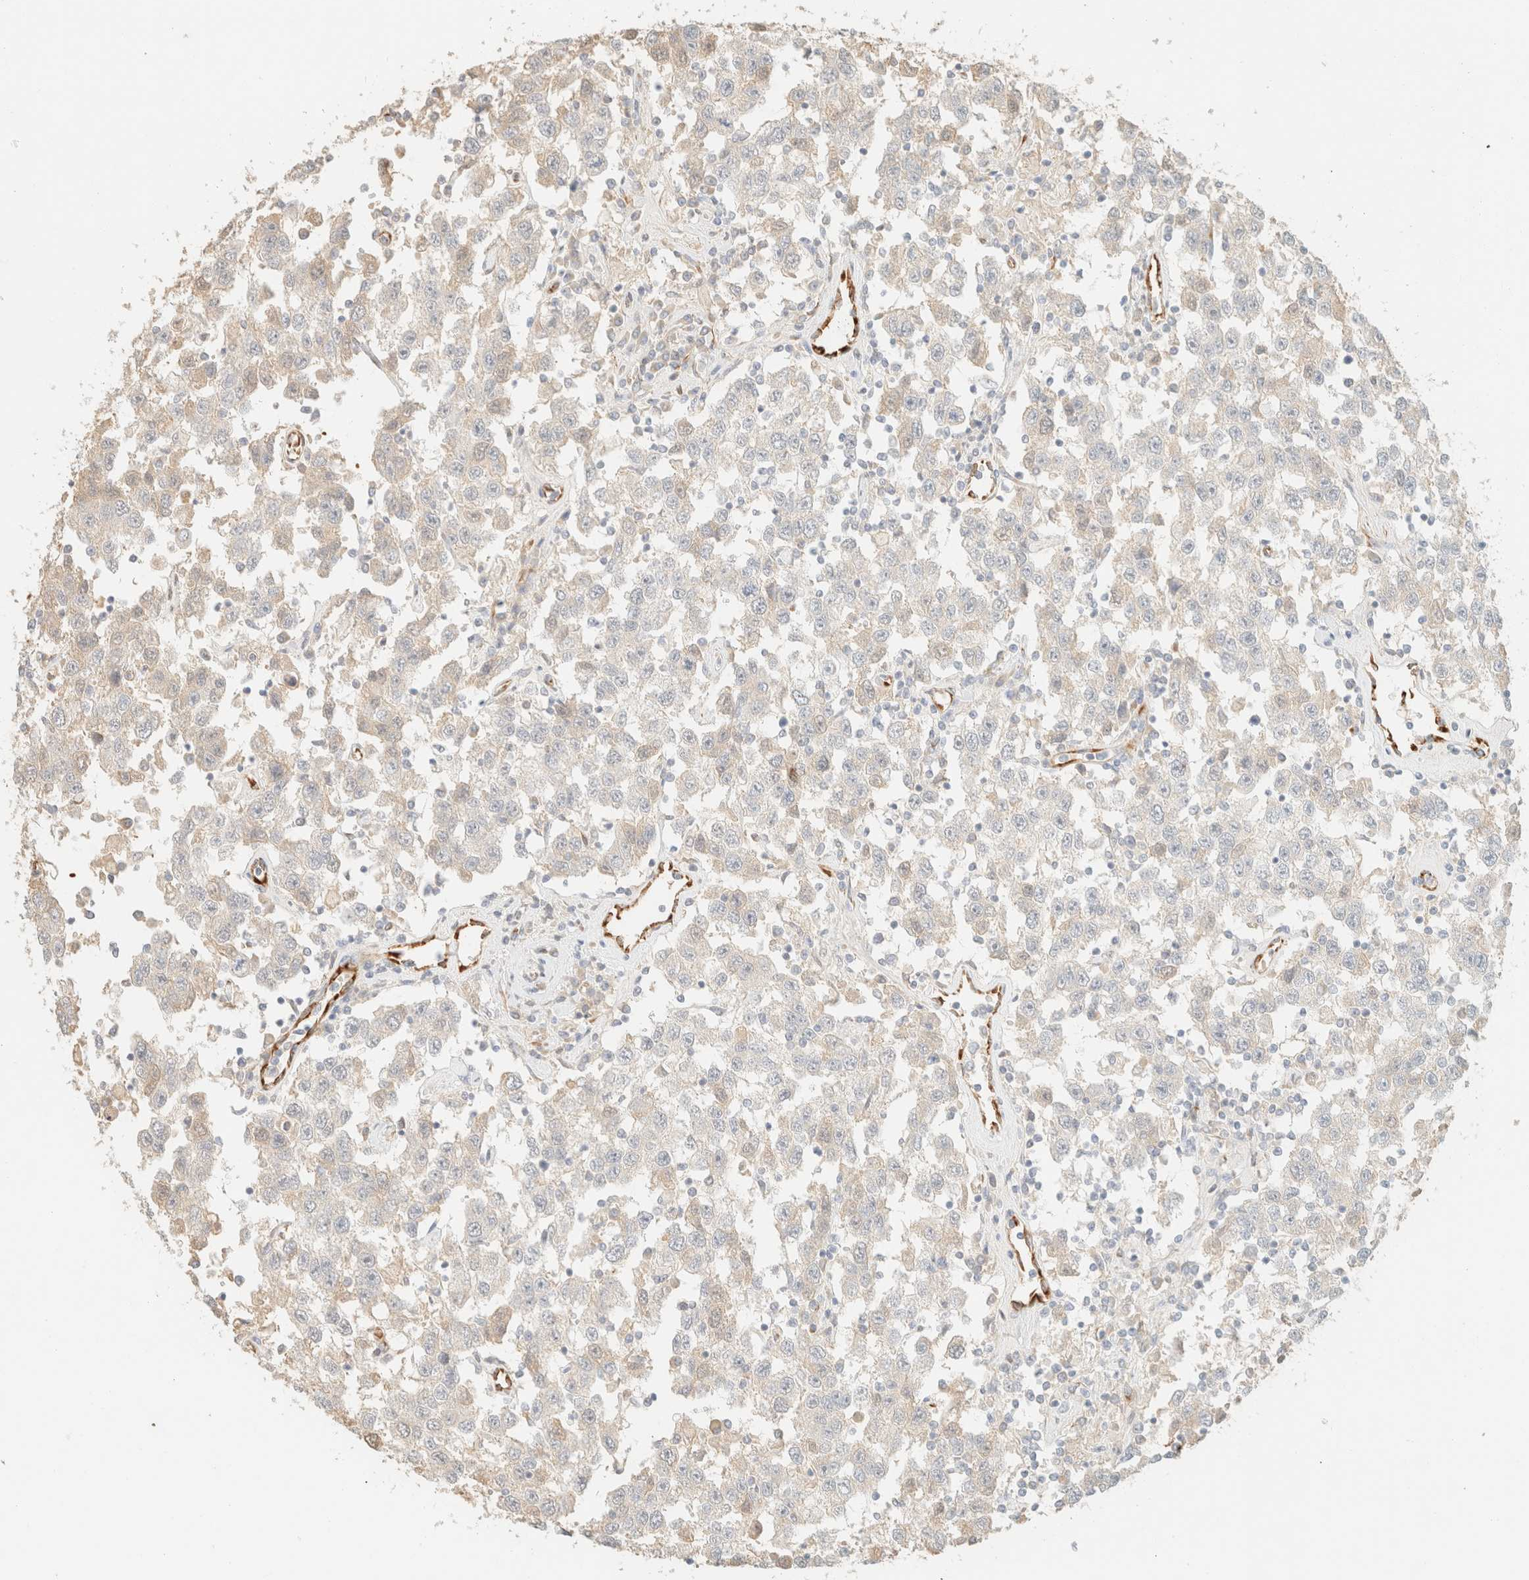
{"staining": {"intensity": "negative", "quantity": "none", "location": "none"}, "tissue": "testis cancer", "cell_type": "Tumor cells", "image_type": "cancer", "snomed": [{"axis": "morphology", "description": "Seminoma, NOS"}, {"axis": "topography", "description": "Testis"}], "caption": "DAB immunohistochemical staining of human testis cancer (seminoma) exhibits no significant positivity in tumor cells. (DAB immunohistochemistry (IHC) with hematoxylin counter stain).", "gene": "SPARCL1", "patient": {"sex": "male", "age": 41}}